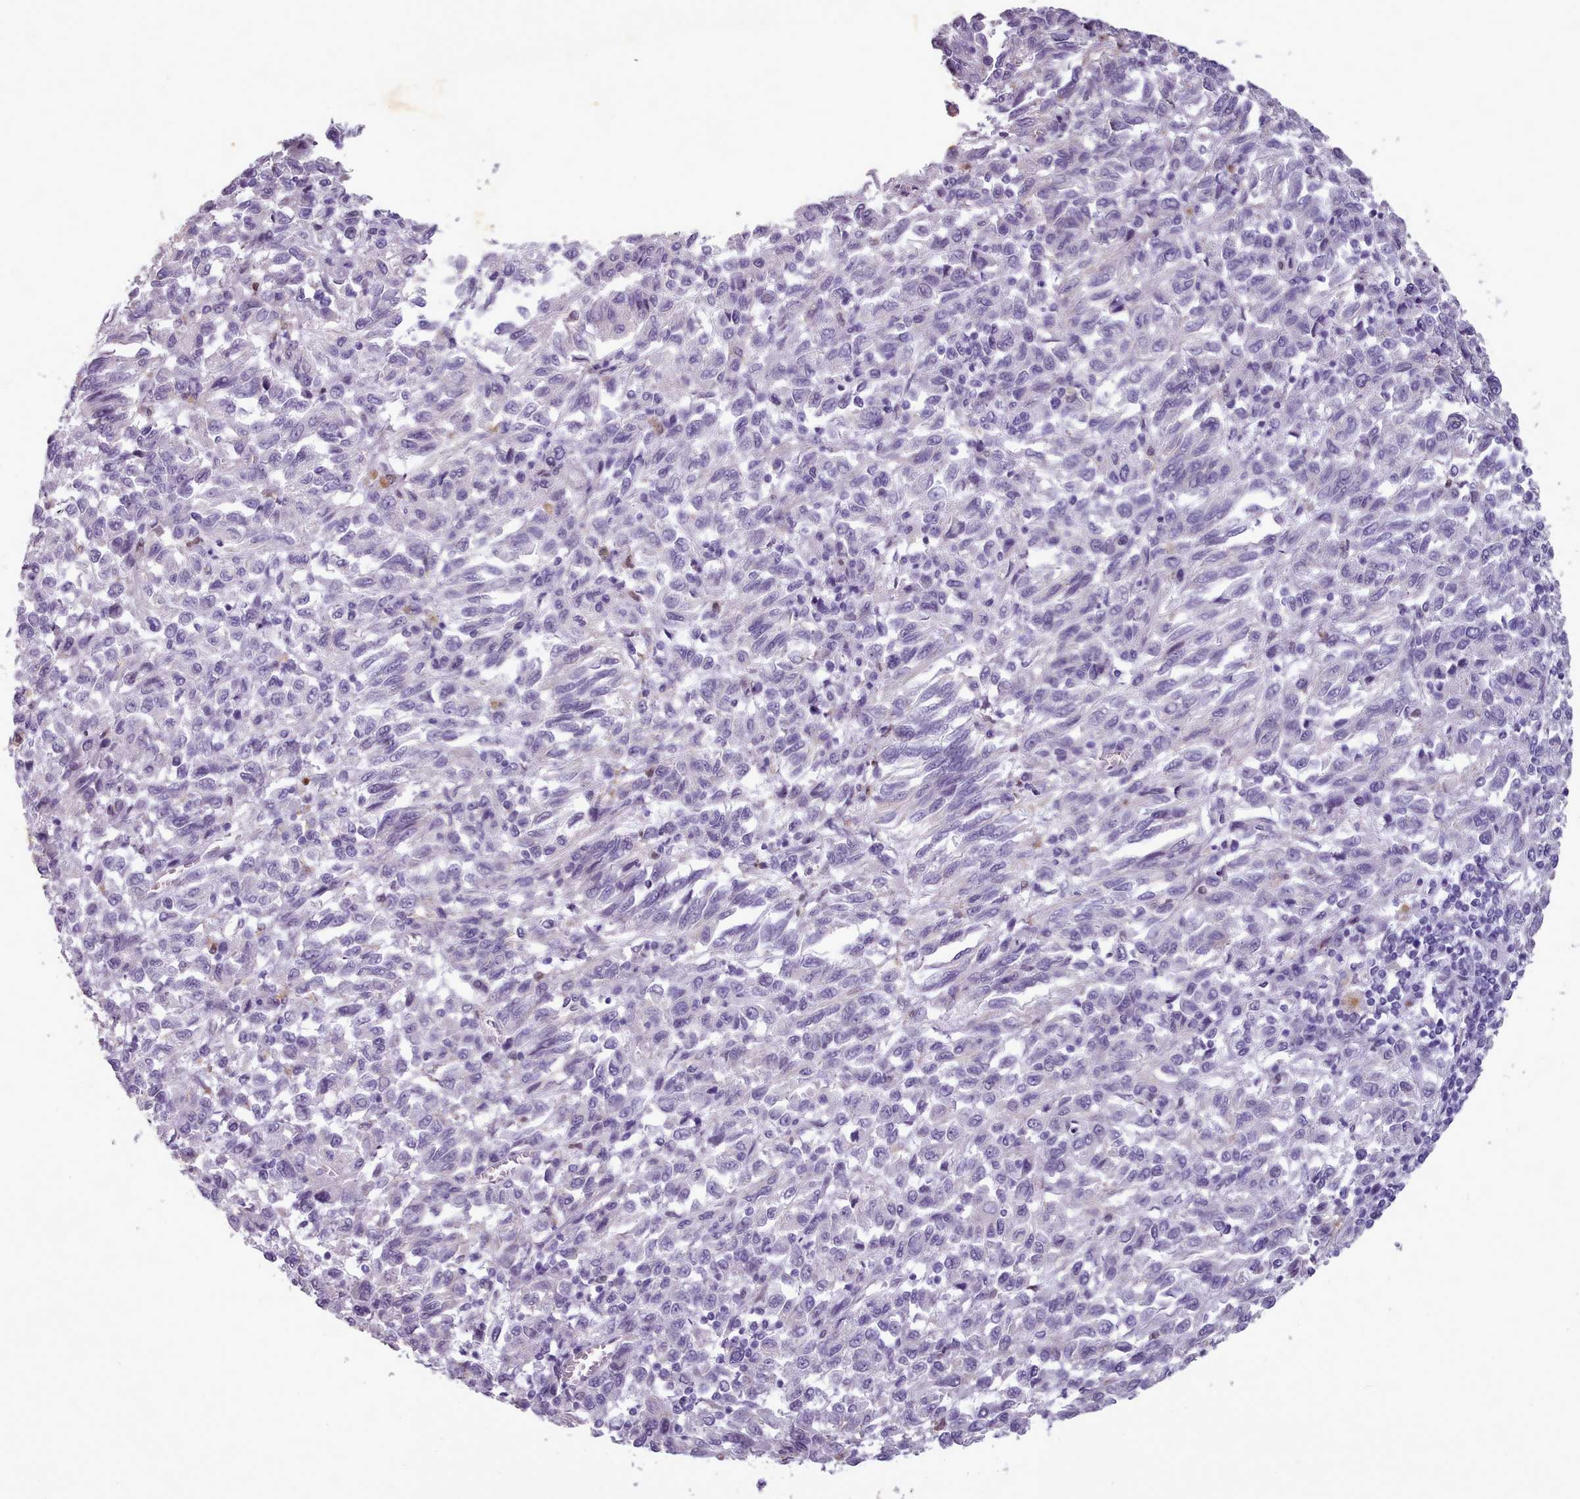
{"staining": {"intensity": "negative", "quantity": "none", "location": "none"}, "tissue": "melanoma", "cell_type": "Tumor cells", "image_type": "cancer", "snomed": [{"axis": "morphology", "description": "Malignant melanoma, Metastatic site"}, {"axis": "topography", "description": "Lung"}], "caption": "Melanoma was stained to show a protein in brown. There is no significant expression in tumor cells.", "gene": "KCNT2", "patient": {"sex": "male", "age": 64}}